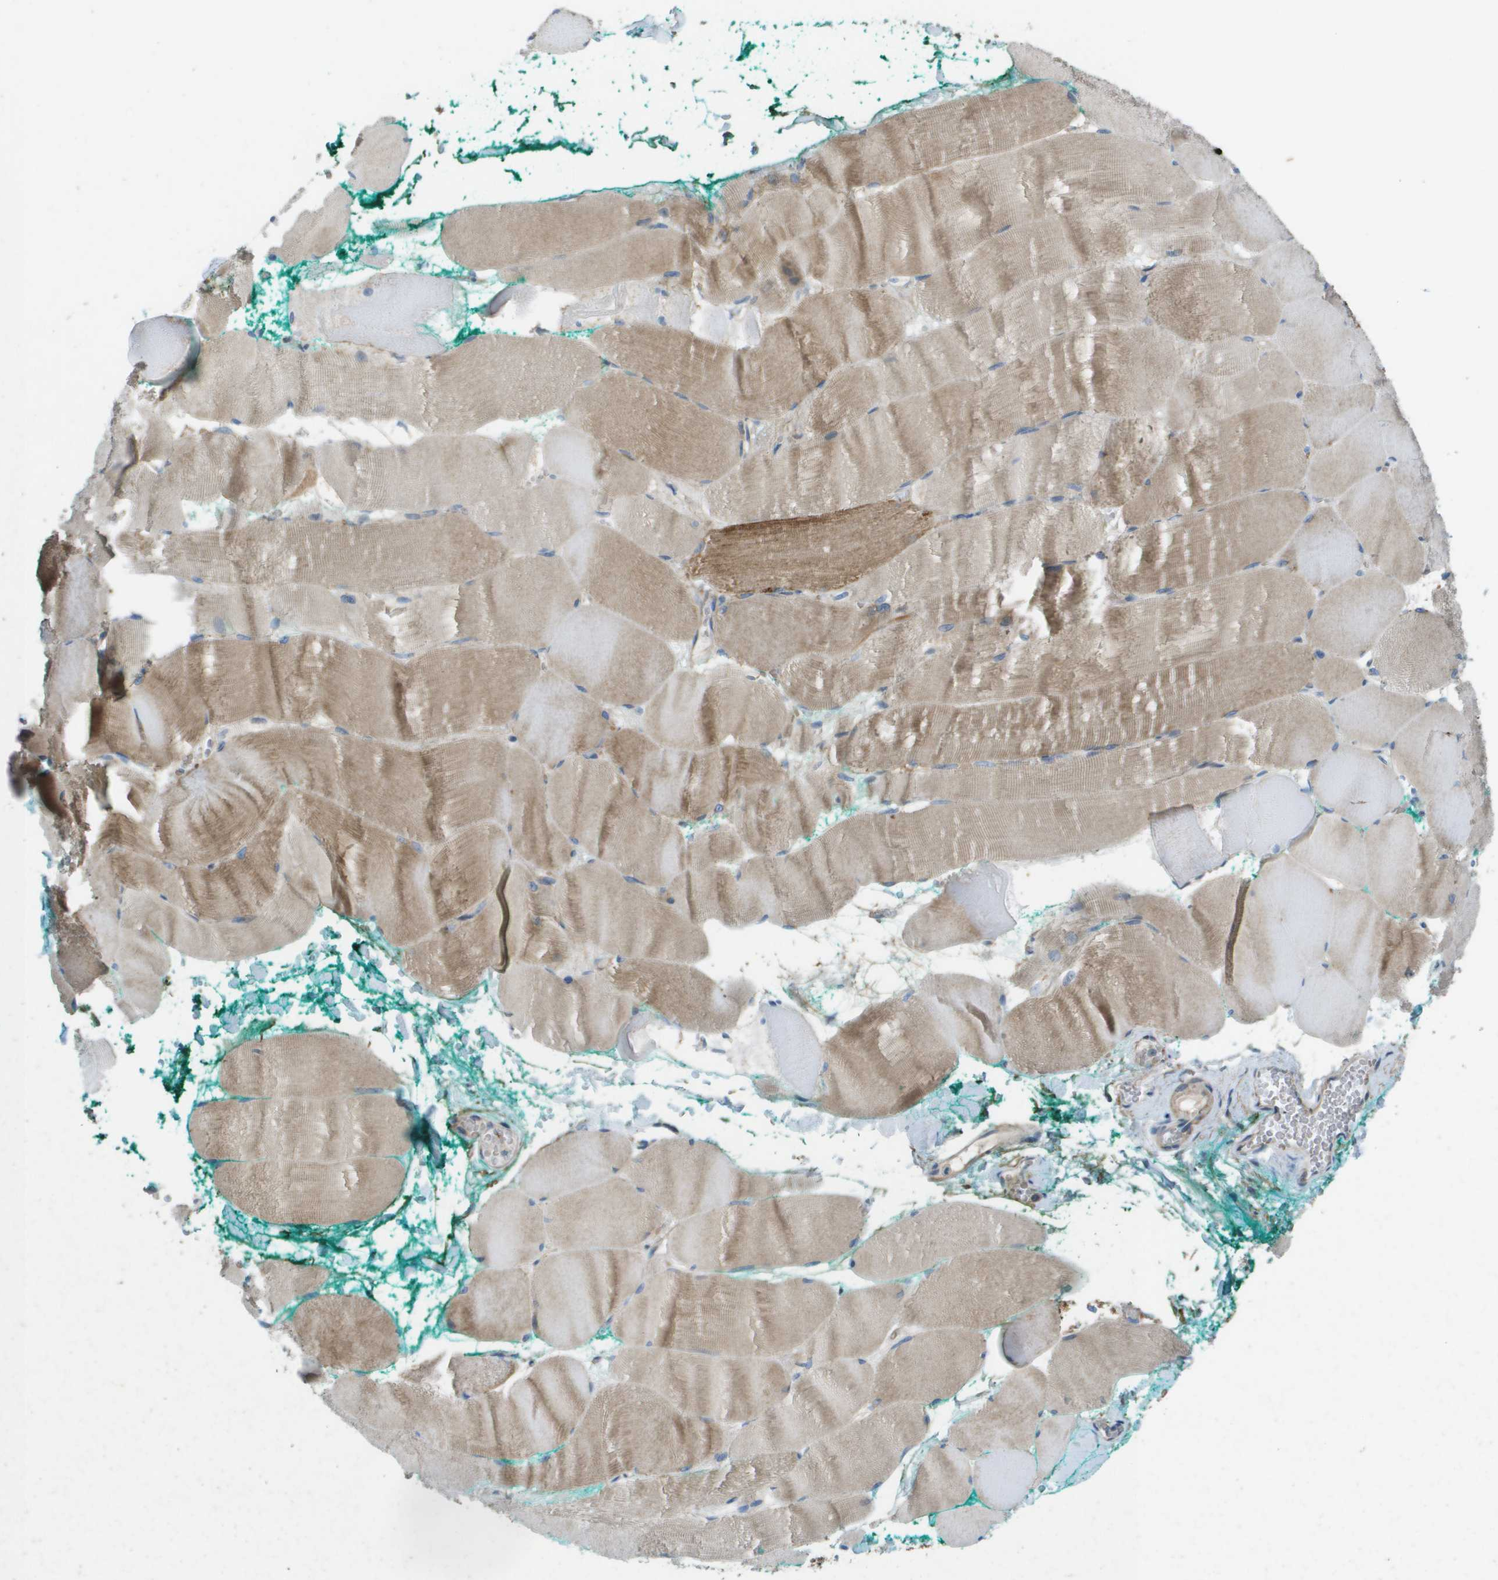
{"staining": {"intensity": "moderate", "quantity": "25%-75%", "location": "cytoplasmic/membranous"}, "tissue": "skeletal muscle", "cell_type": "Myocytes", "image_type": "normal", "snomed": [{"axis": "morphology", "description": "Normal tissue, NOS"}, {"axis": "morphology", "description": "Squamous cell carcinoma, NOS"}, {"axis": "topography", "description": "Skeletal muscle"}], "caption": "The image exhibits immunohistochemical staining of unremarkable skeletal muscle. There is moderate cytoplasmic/membranous expression is identified in about 25%-75% of myocytes.", "gene": "GALNT6", "patient": {"sex": "male", "age": 51}}